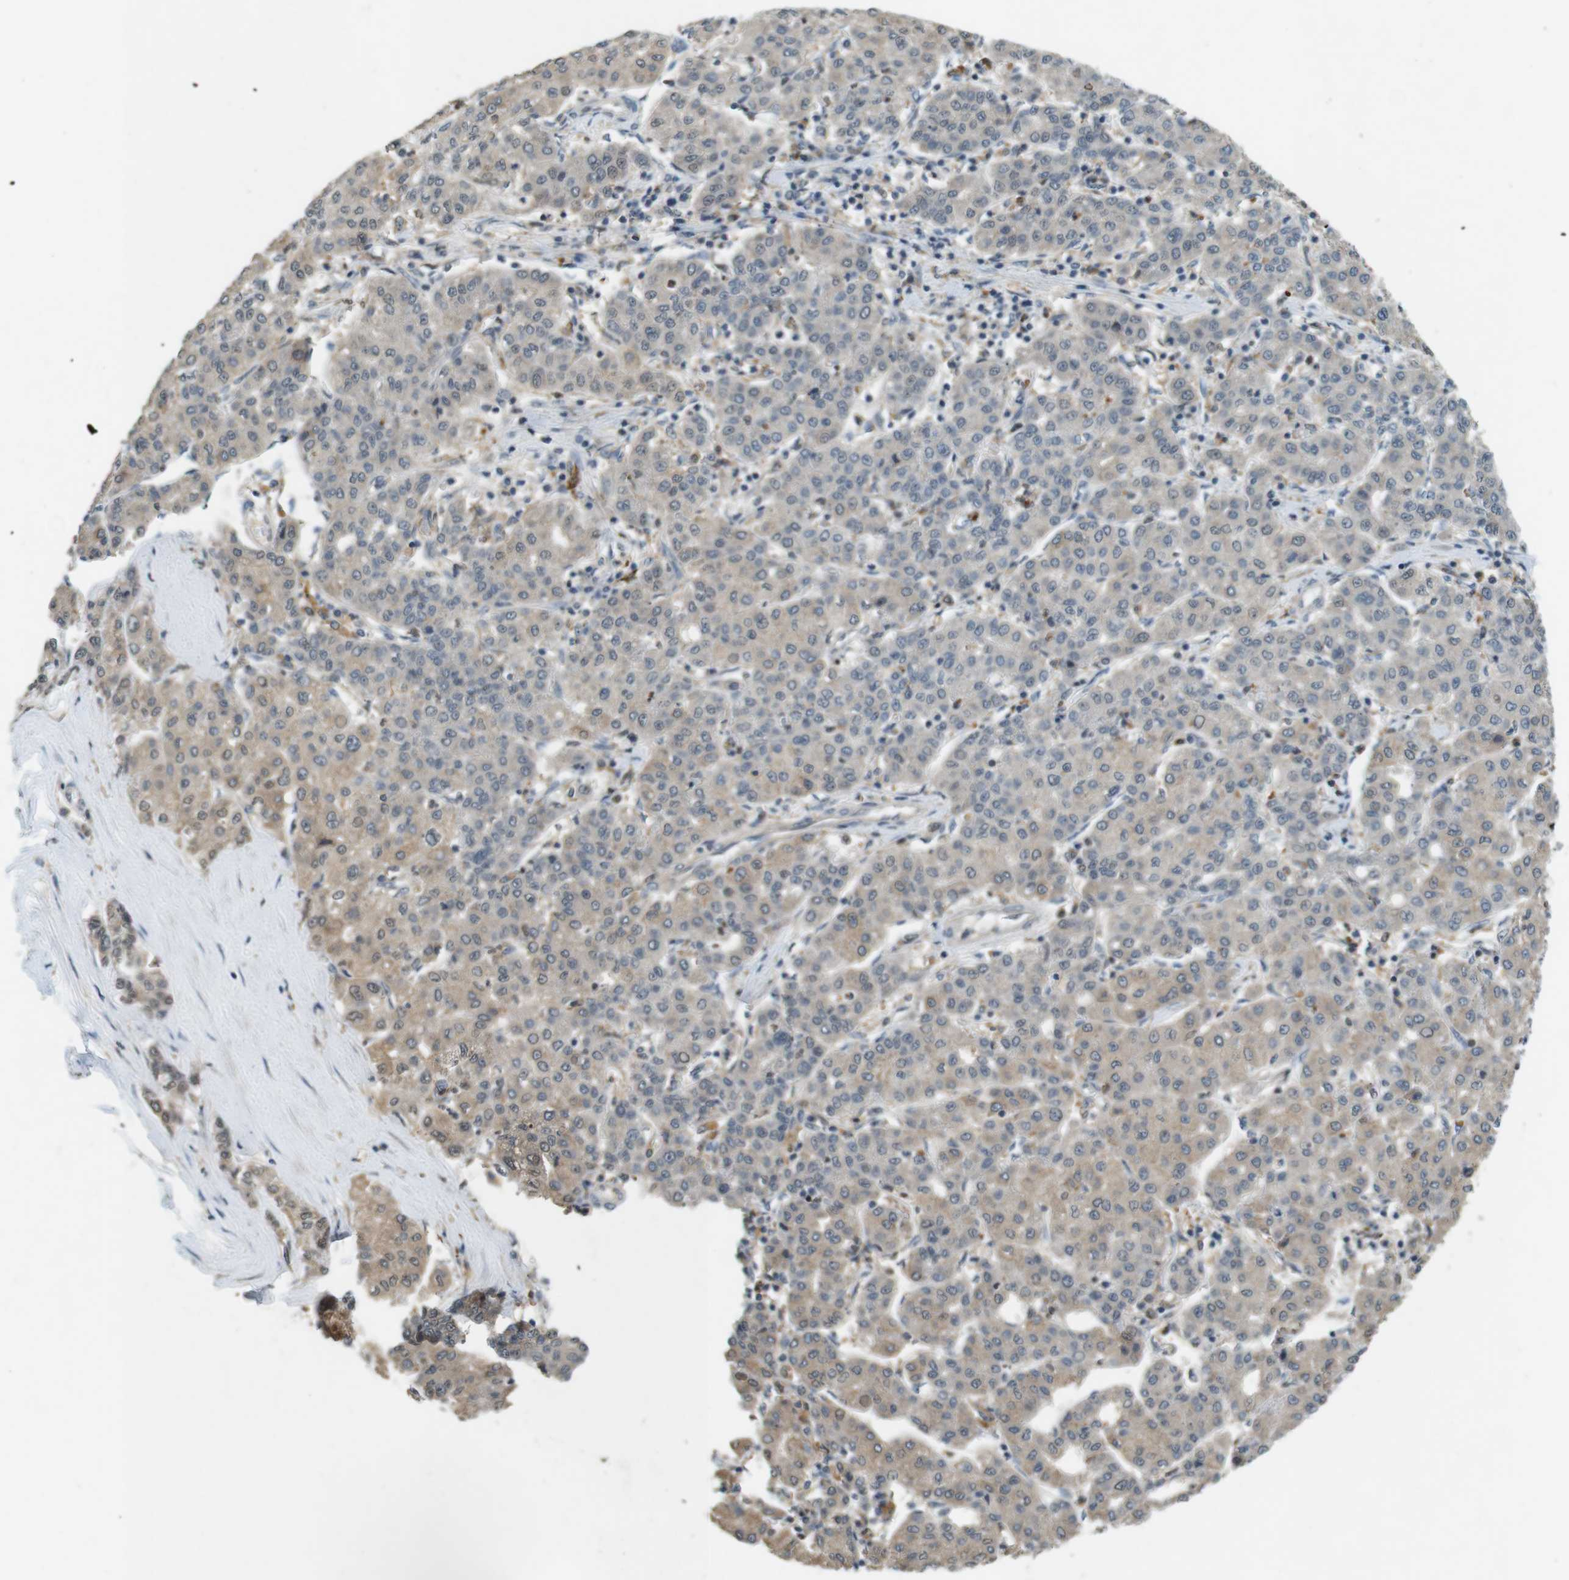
{"staining": {"intensity": "negative", "quantity": "none", "location": "none"}, "tissue": "liver cancer", "cell_type": "Tumor cells", "image_type": "cancer", "snomed": [{"axis": "morphology", "description": "Carcinoma, Hepatocellular, NOS"}, {"axis": "topography", "description": "Liver"}], "caption": "Human hepatocellular carcinoma (liver) stained for a protein using IHC displays no expression in tumor cells.", "gene": "CDK14", "patient": {"sex": "male", "age": 65}}